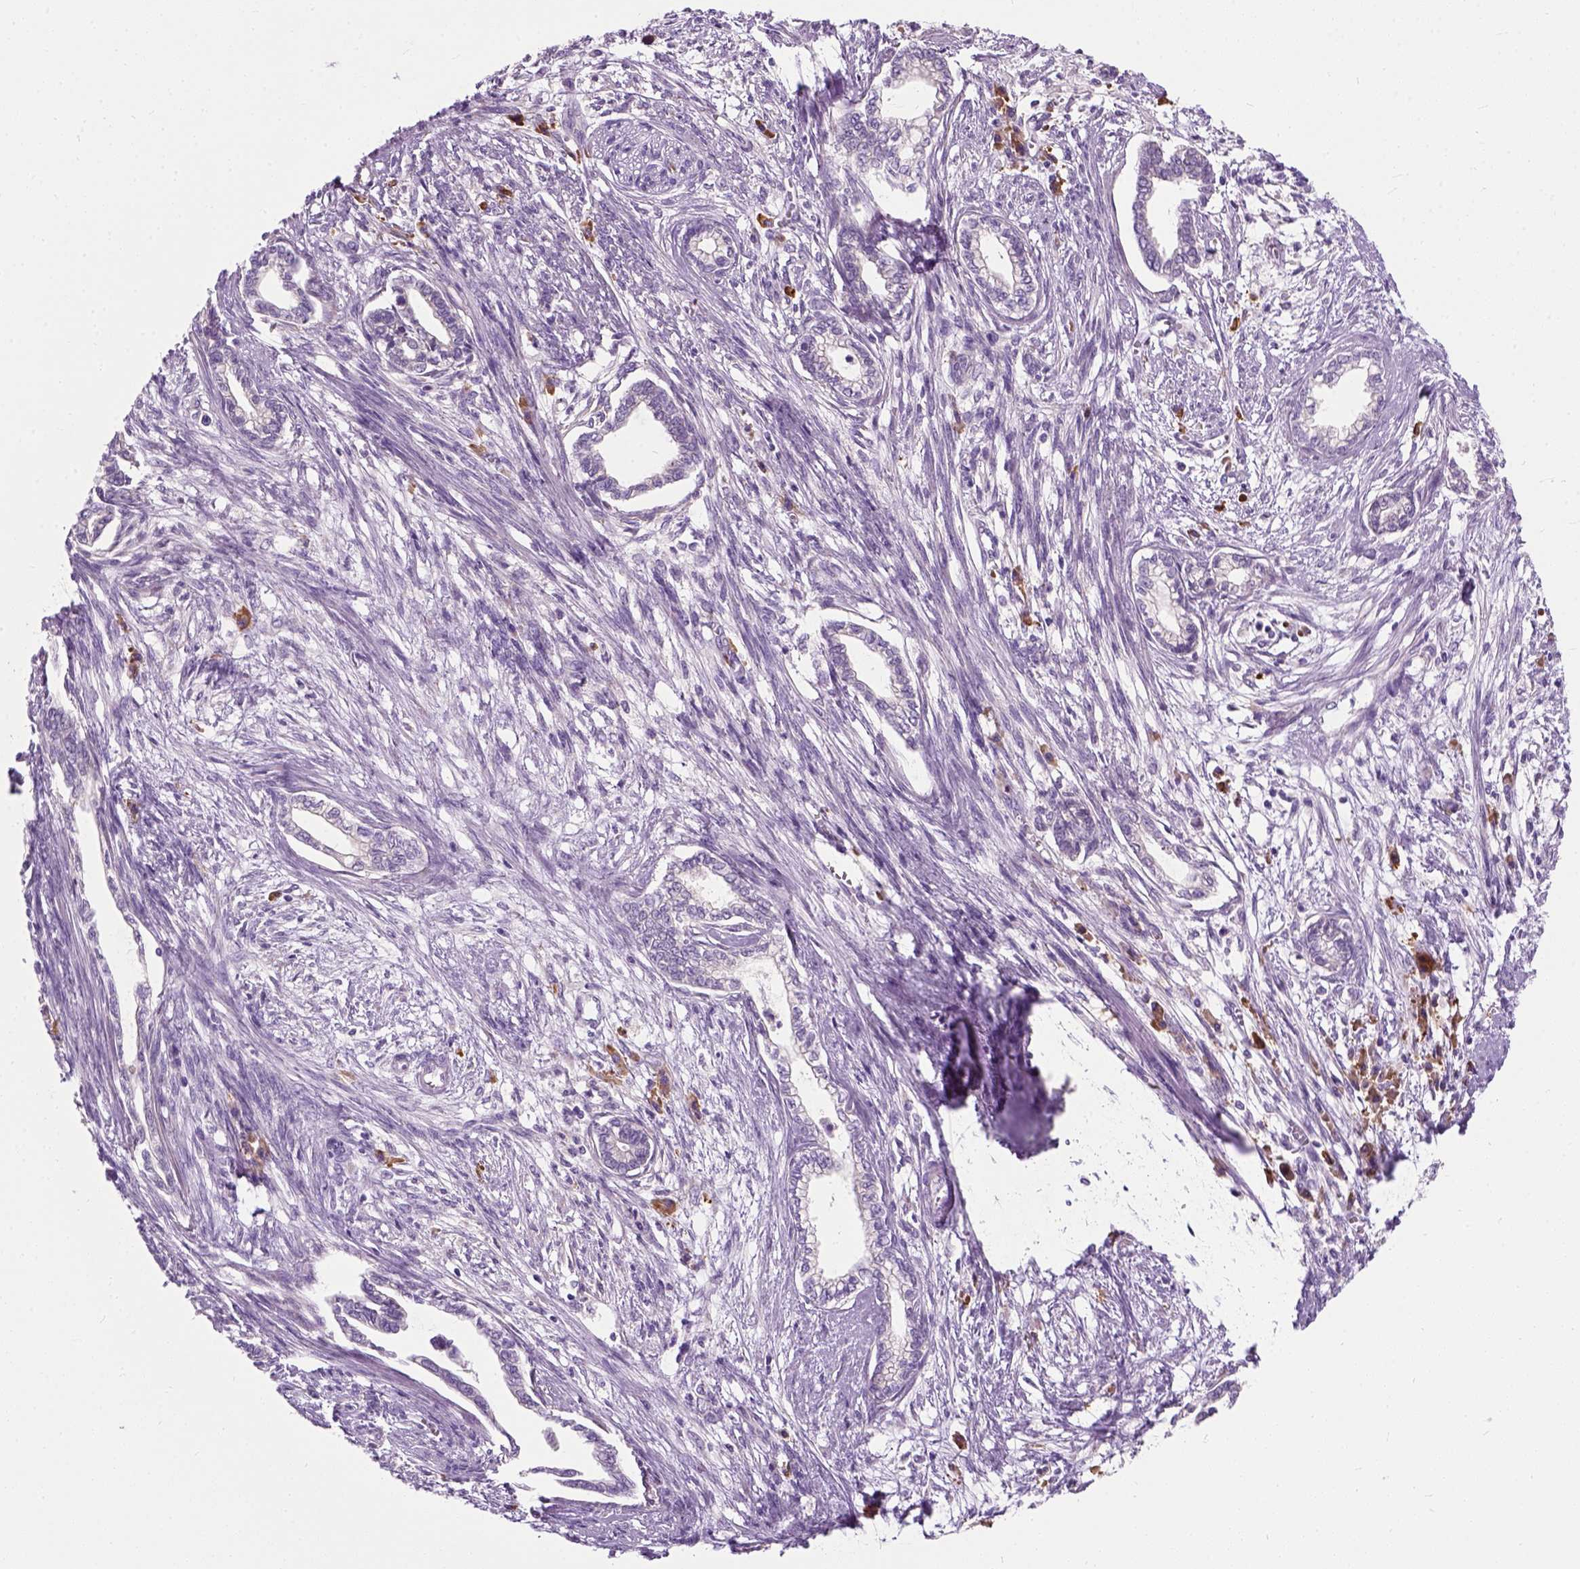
{"staining": {"intensity": "negative", "quantity": "none", "location": "none"}, "tissue": "cervical cancer", "cell_type": "Tumor cells", "image_type": "cancer", "snomed": [{"axis": "morphology", "description": "Adenocarcinoma, NOS"}, {"axis": "topography", "description": "Cervix"}], "caption": "DAB immunohistochemical staining of human cervical cancer (adenocarcinoma) exhibits no significant expression in tumor cells. The staining is performed using DAB brown chromogen with nuclei counter-stained in using hematoxylin.", "gene": "TRIM72", "patient": {"sex": "female", "age": 62}}